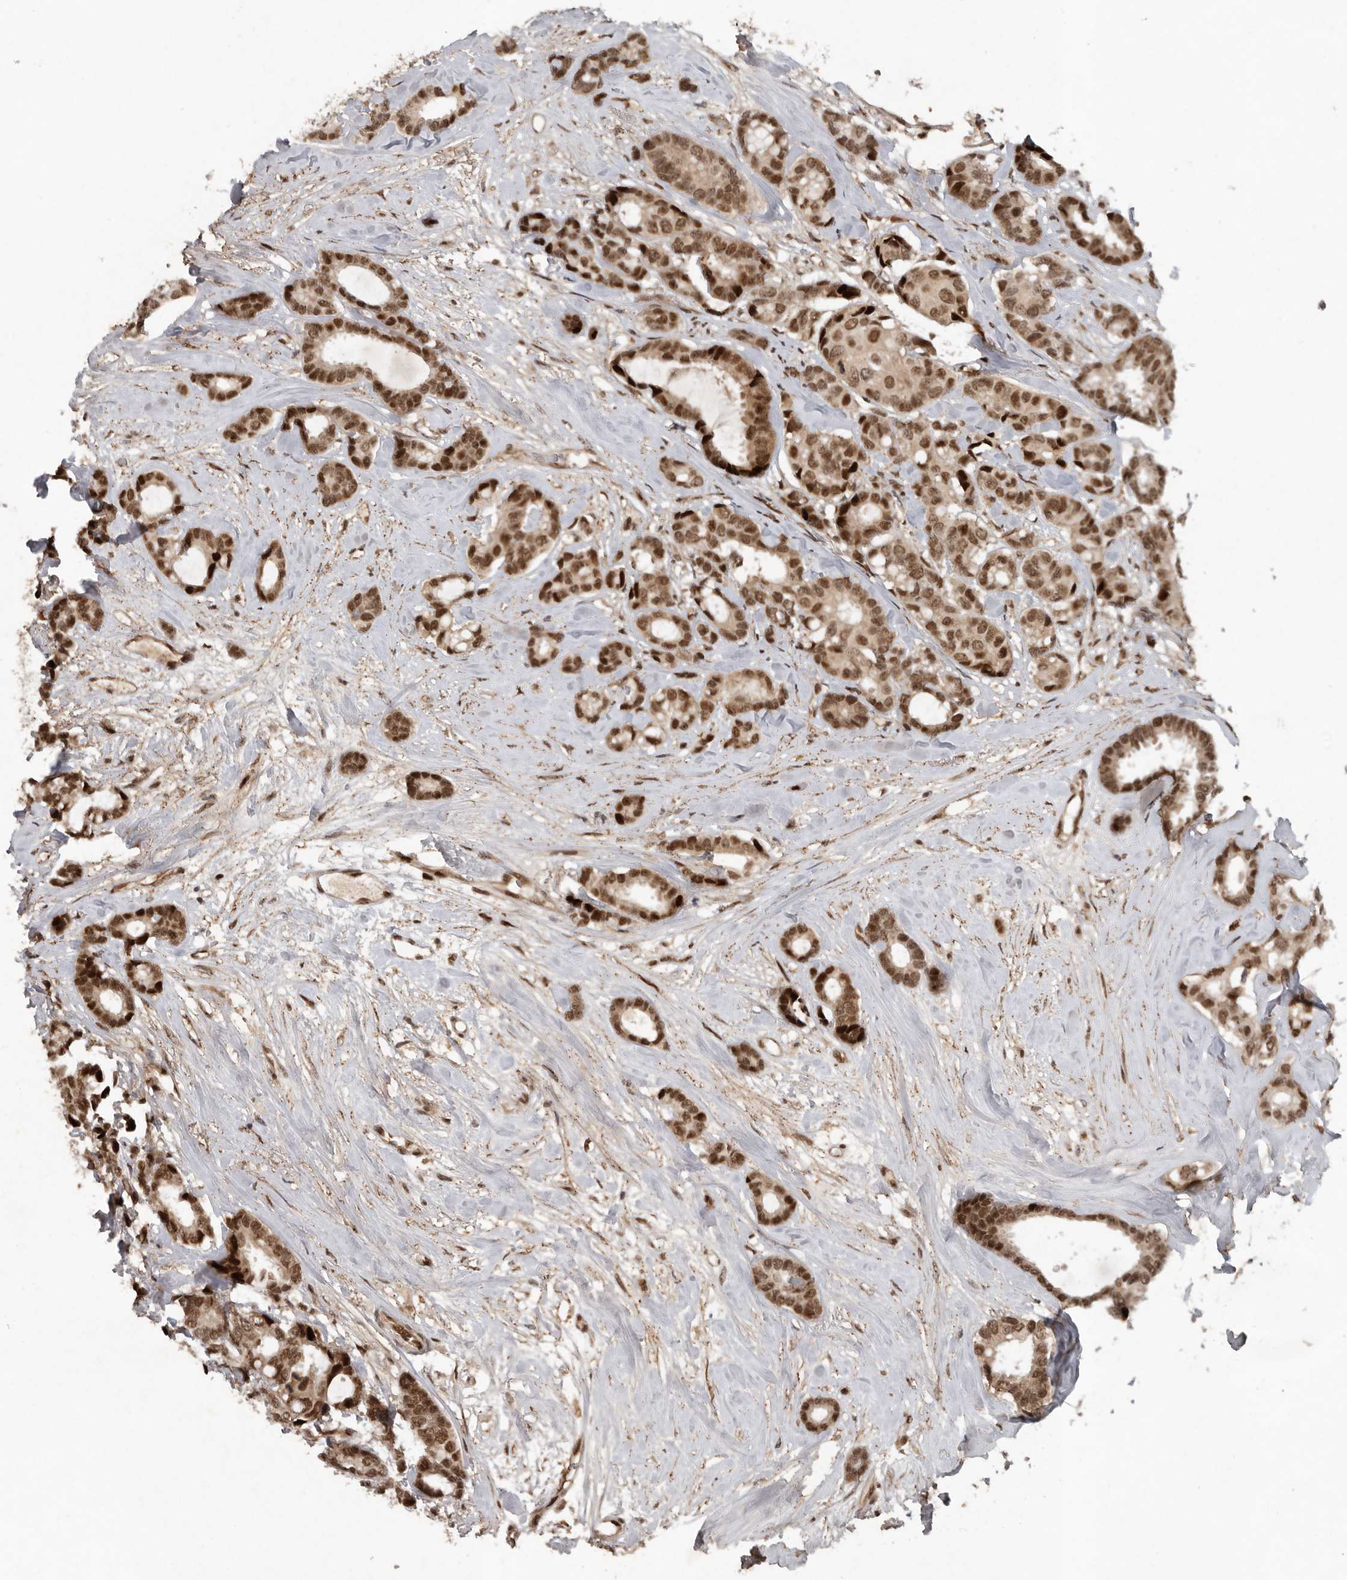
{"staining": {"intensity": "moderate", "quantity": ">75%", "location": "nuclear"}, "tissue": "breast cancer", "cell_type": "Tumor cells", "image_type": "cancer", "snomed": [{"axis": "morphology", "description": "Duct carcinoma"}, {"axis": "topography", "description": "Breast"}], "caption": "The immunohistochemical stain labels moderate nuclear positivity in tumor cells of breast cancer tissue.", "gene": "CDC27", "patient": {"sex": "female", "age": 87}}